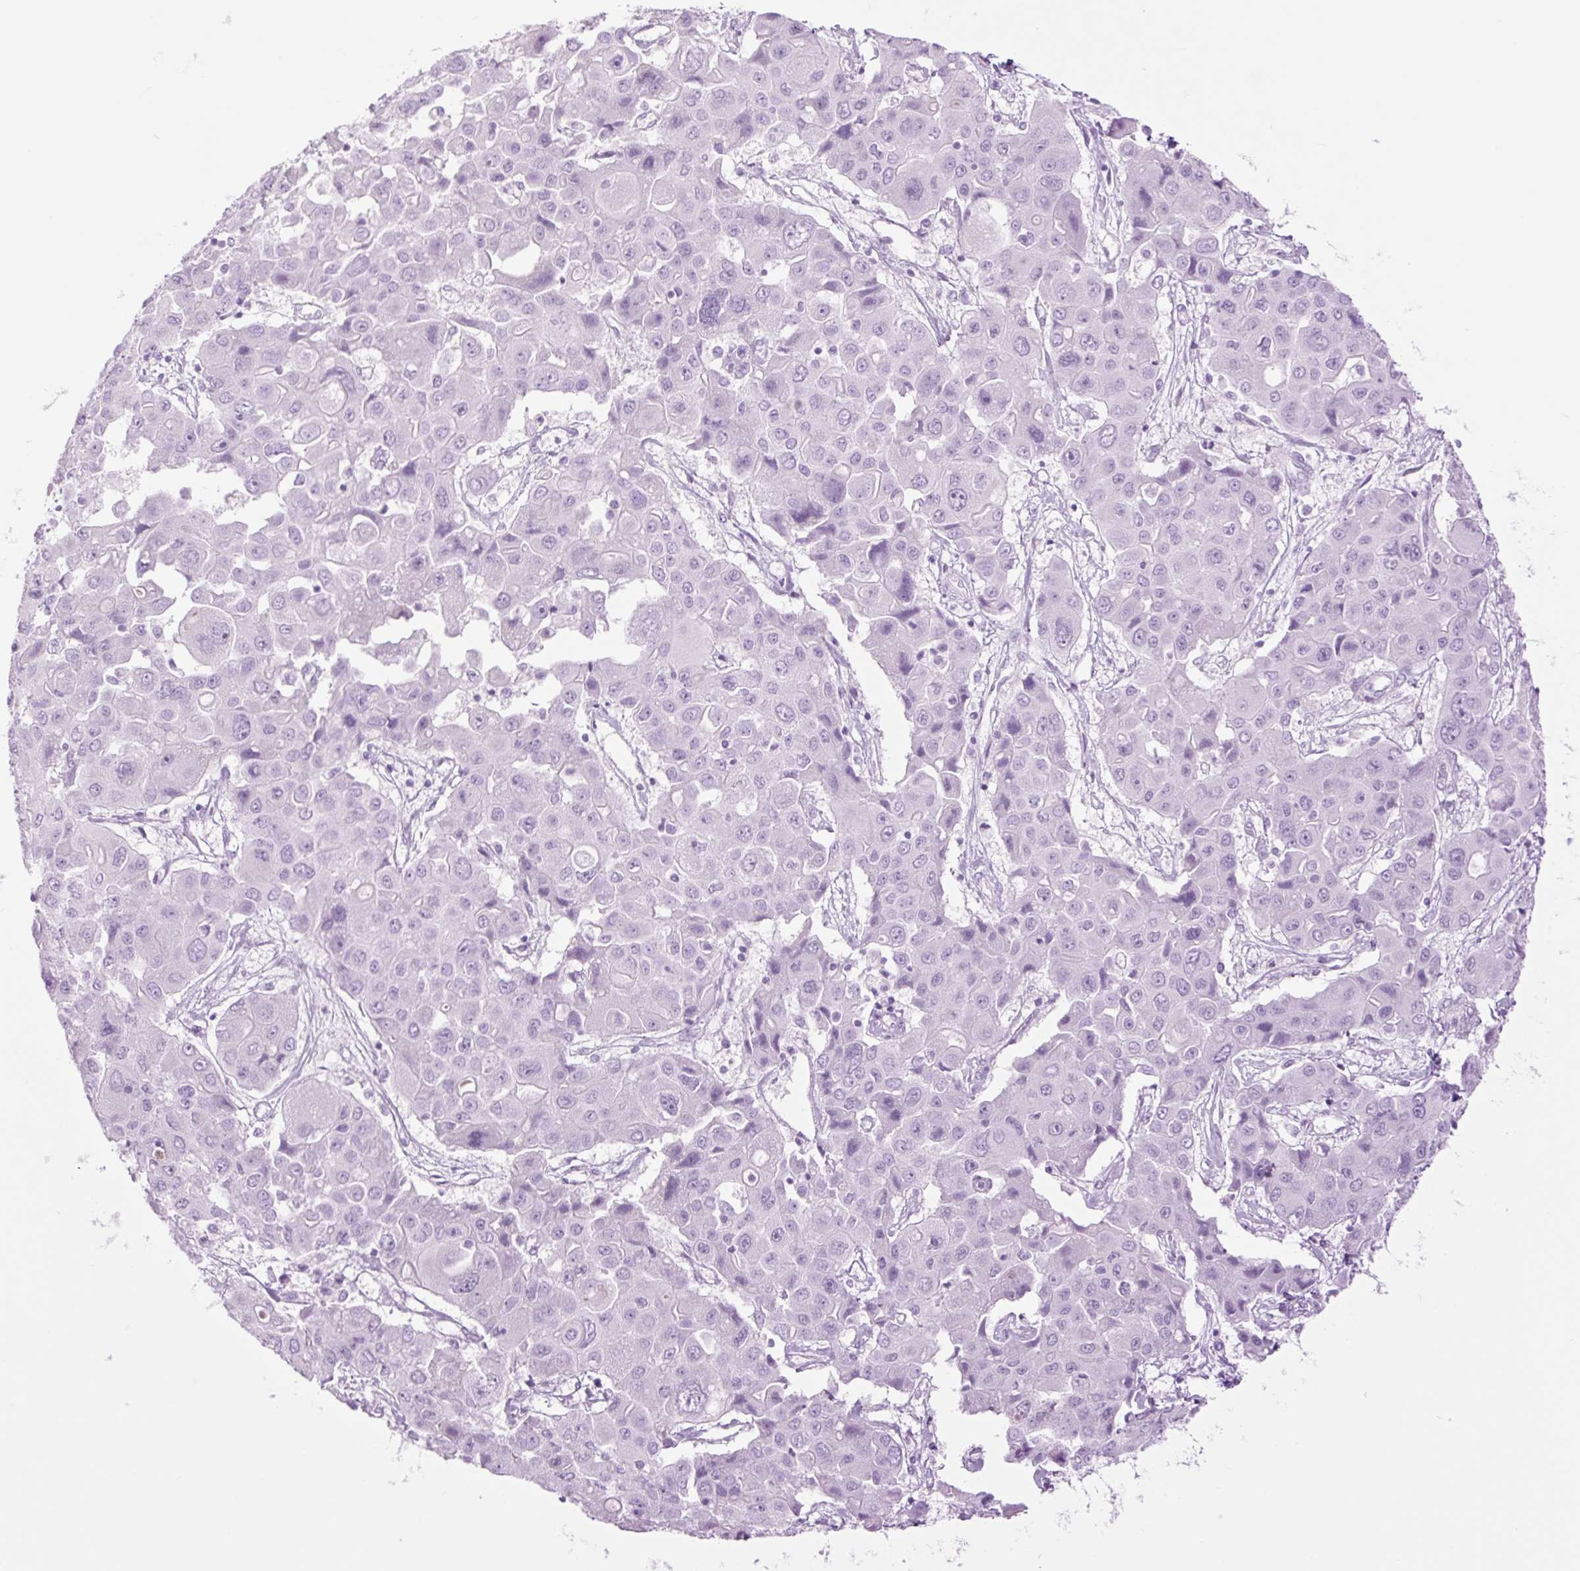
{"staining": {"intensity": "negative", "quantity": "none", "location": "none"}, "tissue": "liver cancer", "cell_type": "Tumor cells", "image_type": "cancer", "snomed": [{"axis": "morphology", "description": "Cholangiocarcinoma"}, {"axis": "topography", "description": "Liver"}], "caption": "Histopathology image shows no significant protein staining in tumor cells of cholangiocarcinoma (liver).", "gene": "TFF2", "patient": {"sex": "male", "age": 67}}